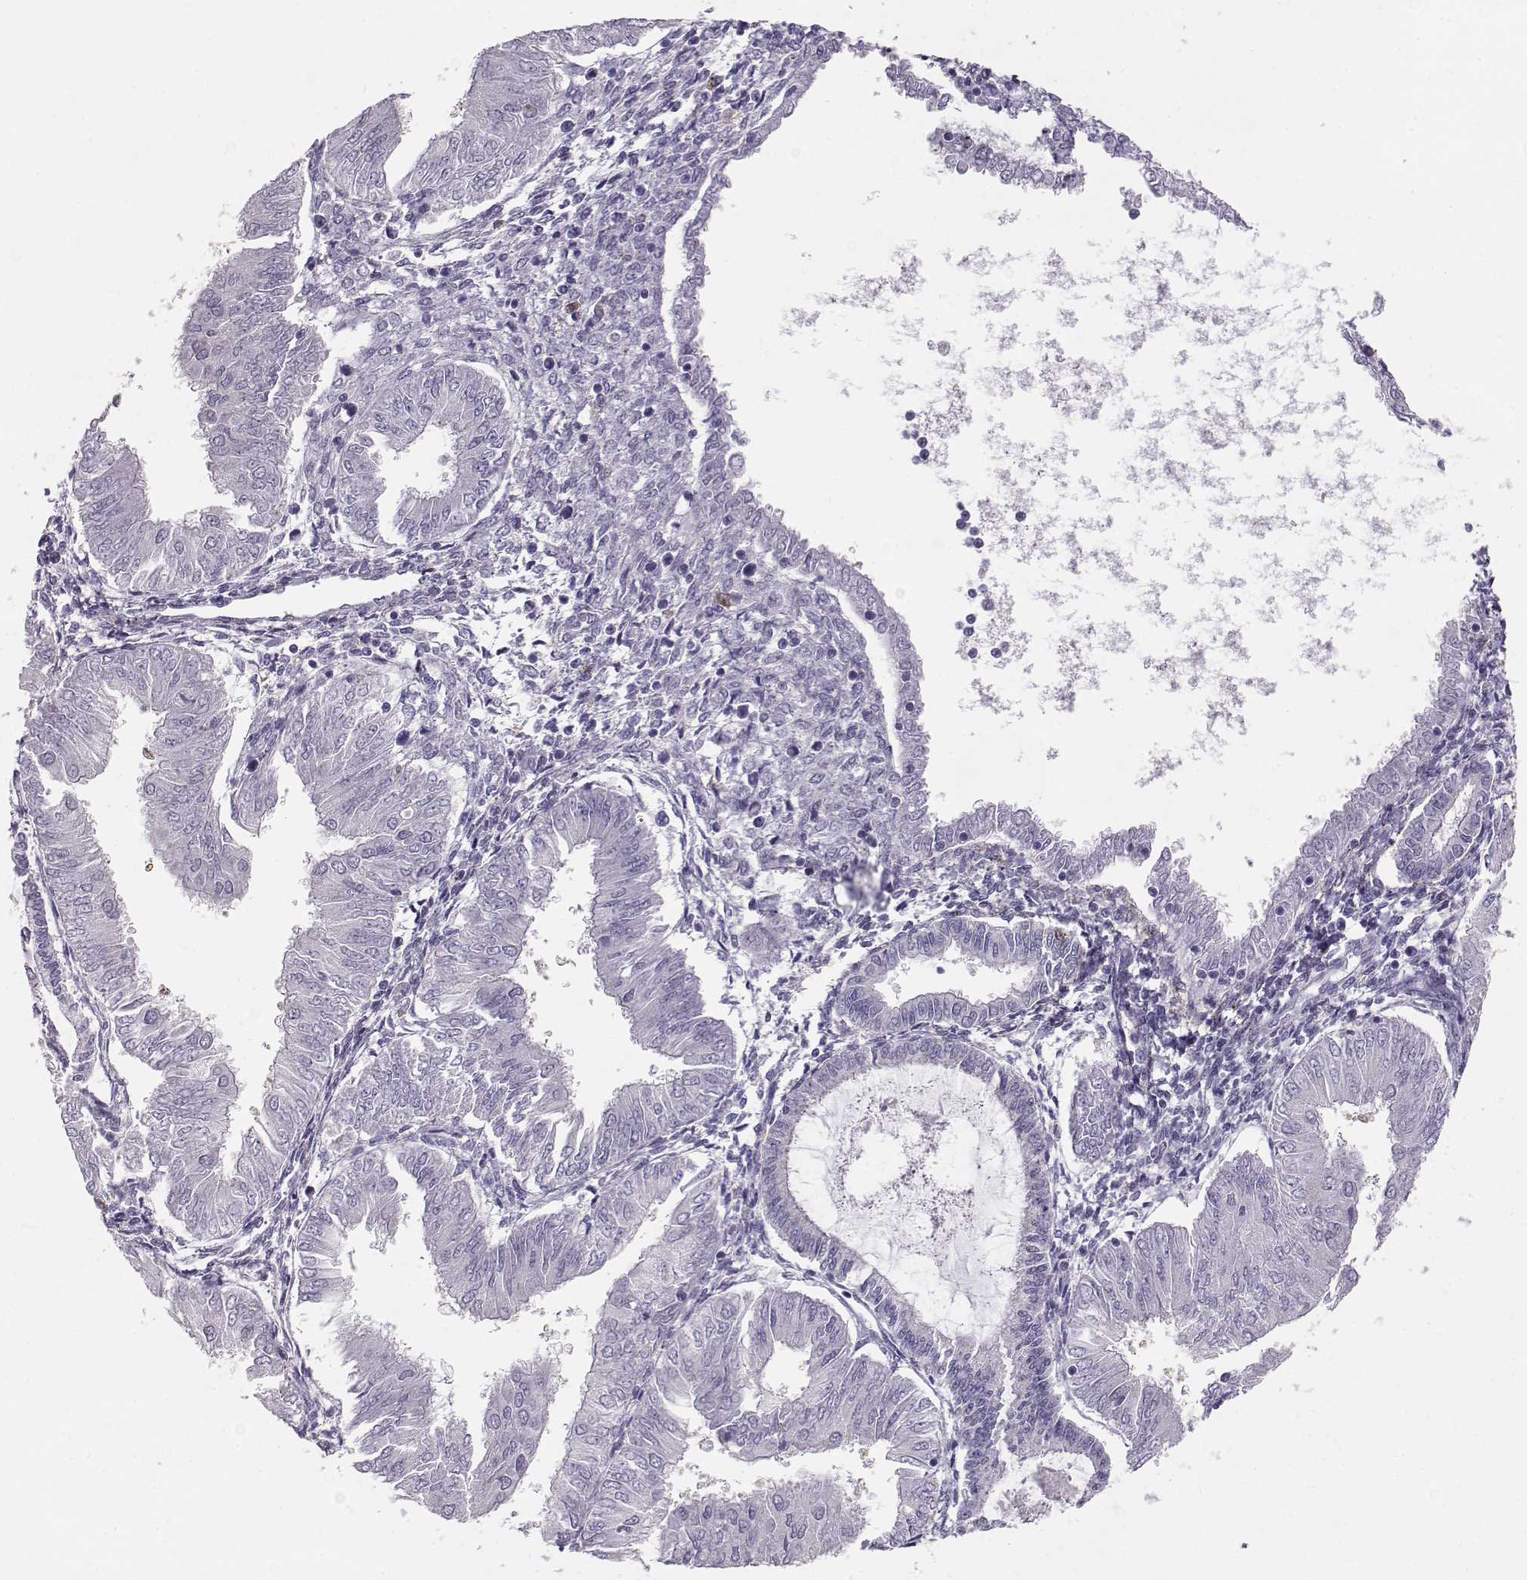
{"staining": {"intensity": "negative", "quantity": "none", "location": "none"}, "tissue": "endometrial cancer", "cell_type": "Tumor cells", "image_type": "cancer", "snomed": [{"axis": "morphology", "description": "Adenocarcinoma, NOS"}, {"axis": "topography", "description": "Endometrium"}], "caption": "Endometrial adenocarcinoma was stained to show a protein in brown. There is no significant staining in tumor cells. (DAB immunohistochemistry (IHC) with hematoxylin counter stain).", "gene": "ENDOU", "patient": {"sex": "female", "age": 53}}